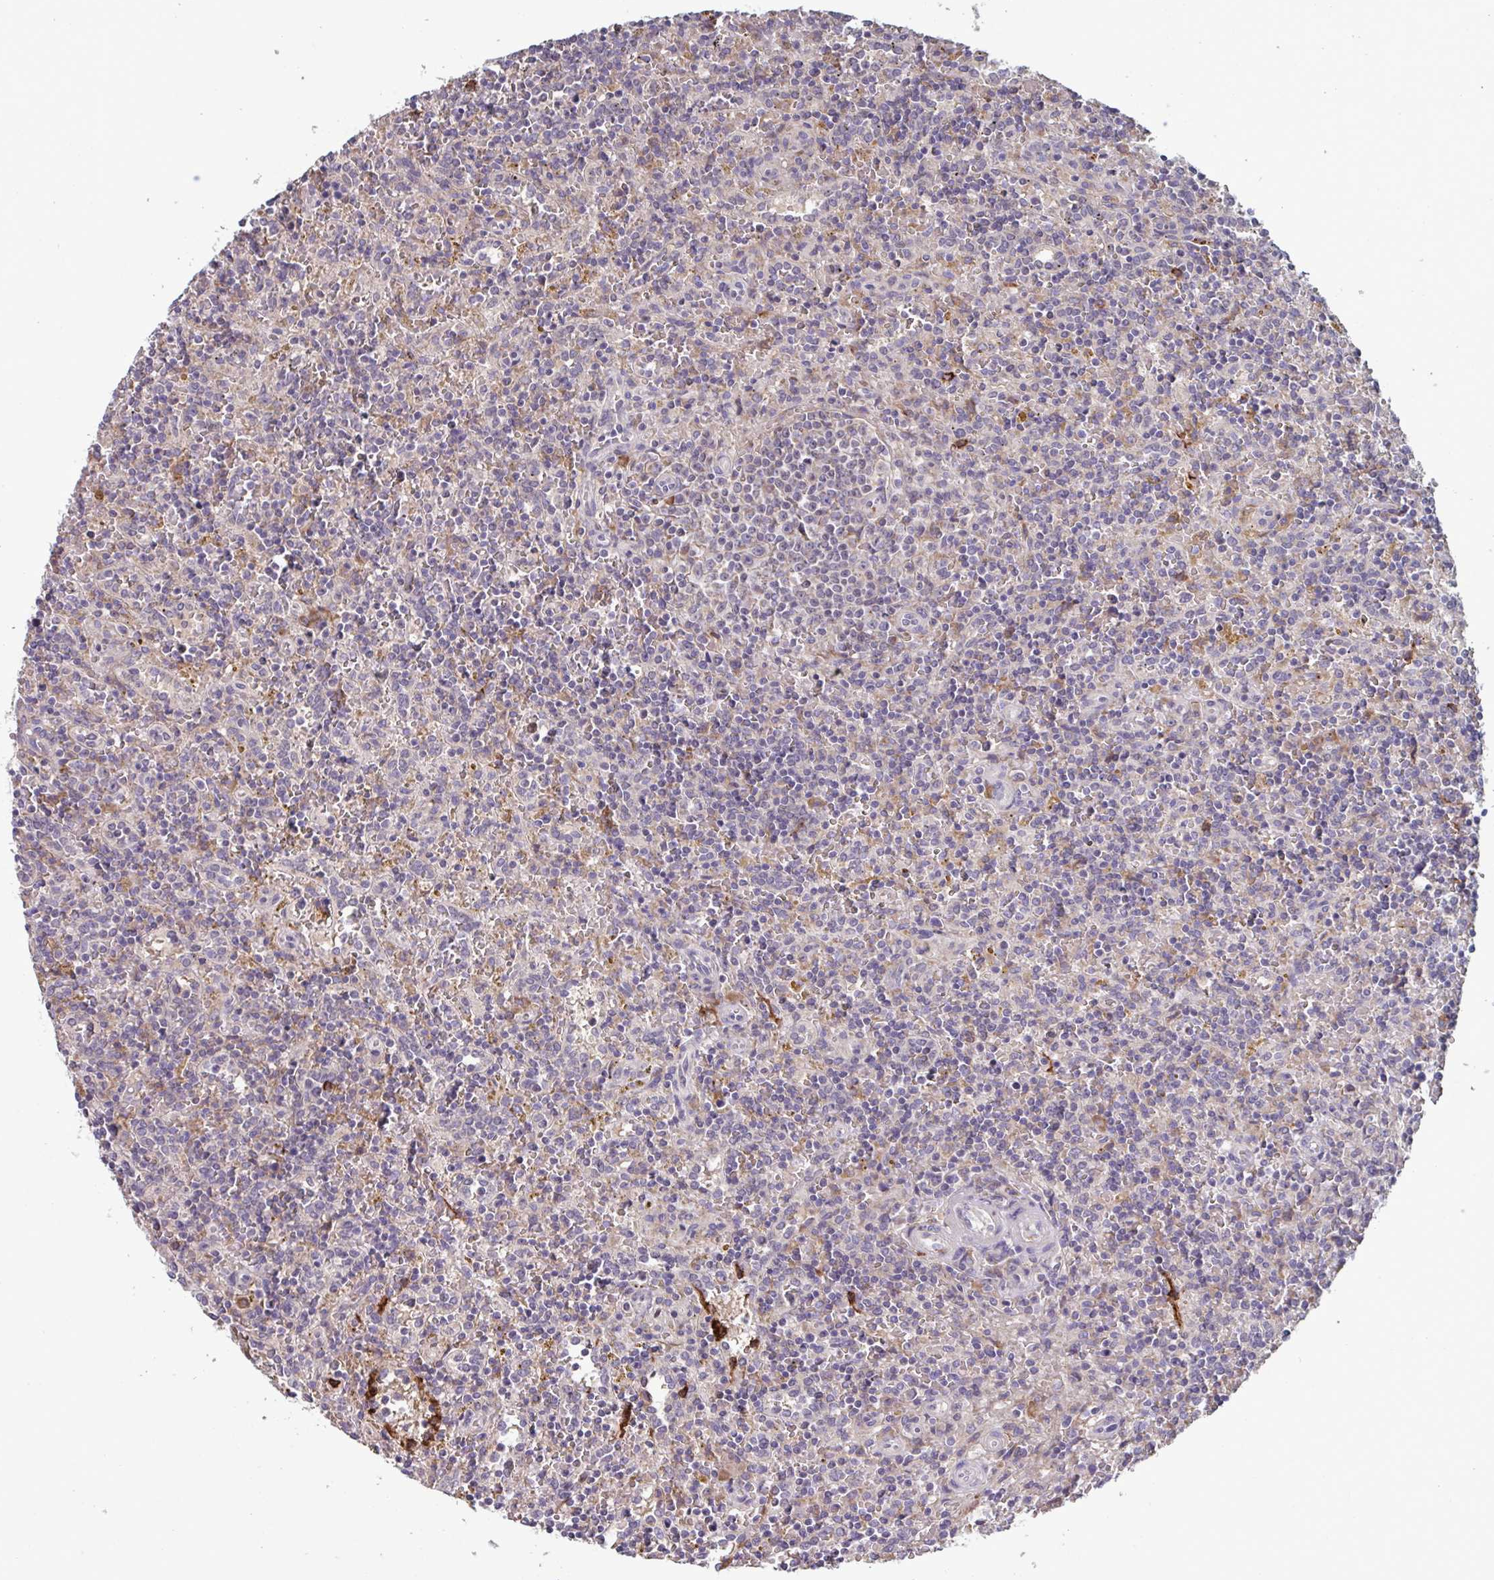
{"staining": {"intensity": "negative", "quantity": "none", "location": "none"}, "tissue": "lymphoma", "cell_type": "Tumor cells", "image_type": "cancer", "snomed": [{"axis": "morphology", "description": "Malignant lymphoma, non-Hodgkin's type, Low grade"}, {"axis": "topography", "description": "Spleen"}], "caption": "This photomicrograph is of malignant lymphoma, non-Hodgkin's type (low-grade) stained with IHC to label a protein in brown with the nuclei are counter-stained blue. There is no staining in tumor cells. (DAB (3,3'-diaminobenzidine) immunohistochemistry, high magnification).", "gene": "CD1E", "patient": {"sex": "male", "age": 67}}